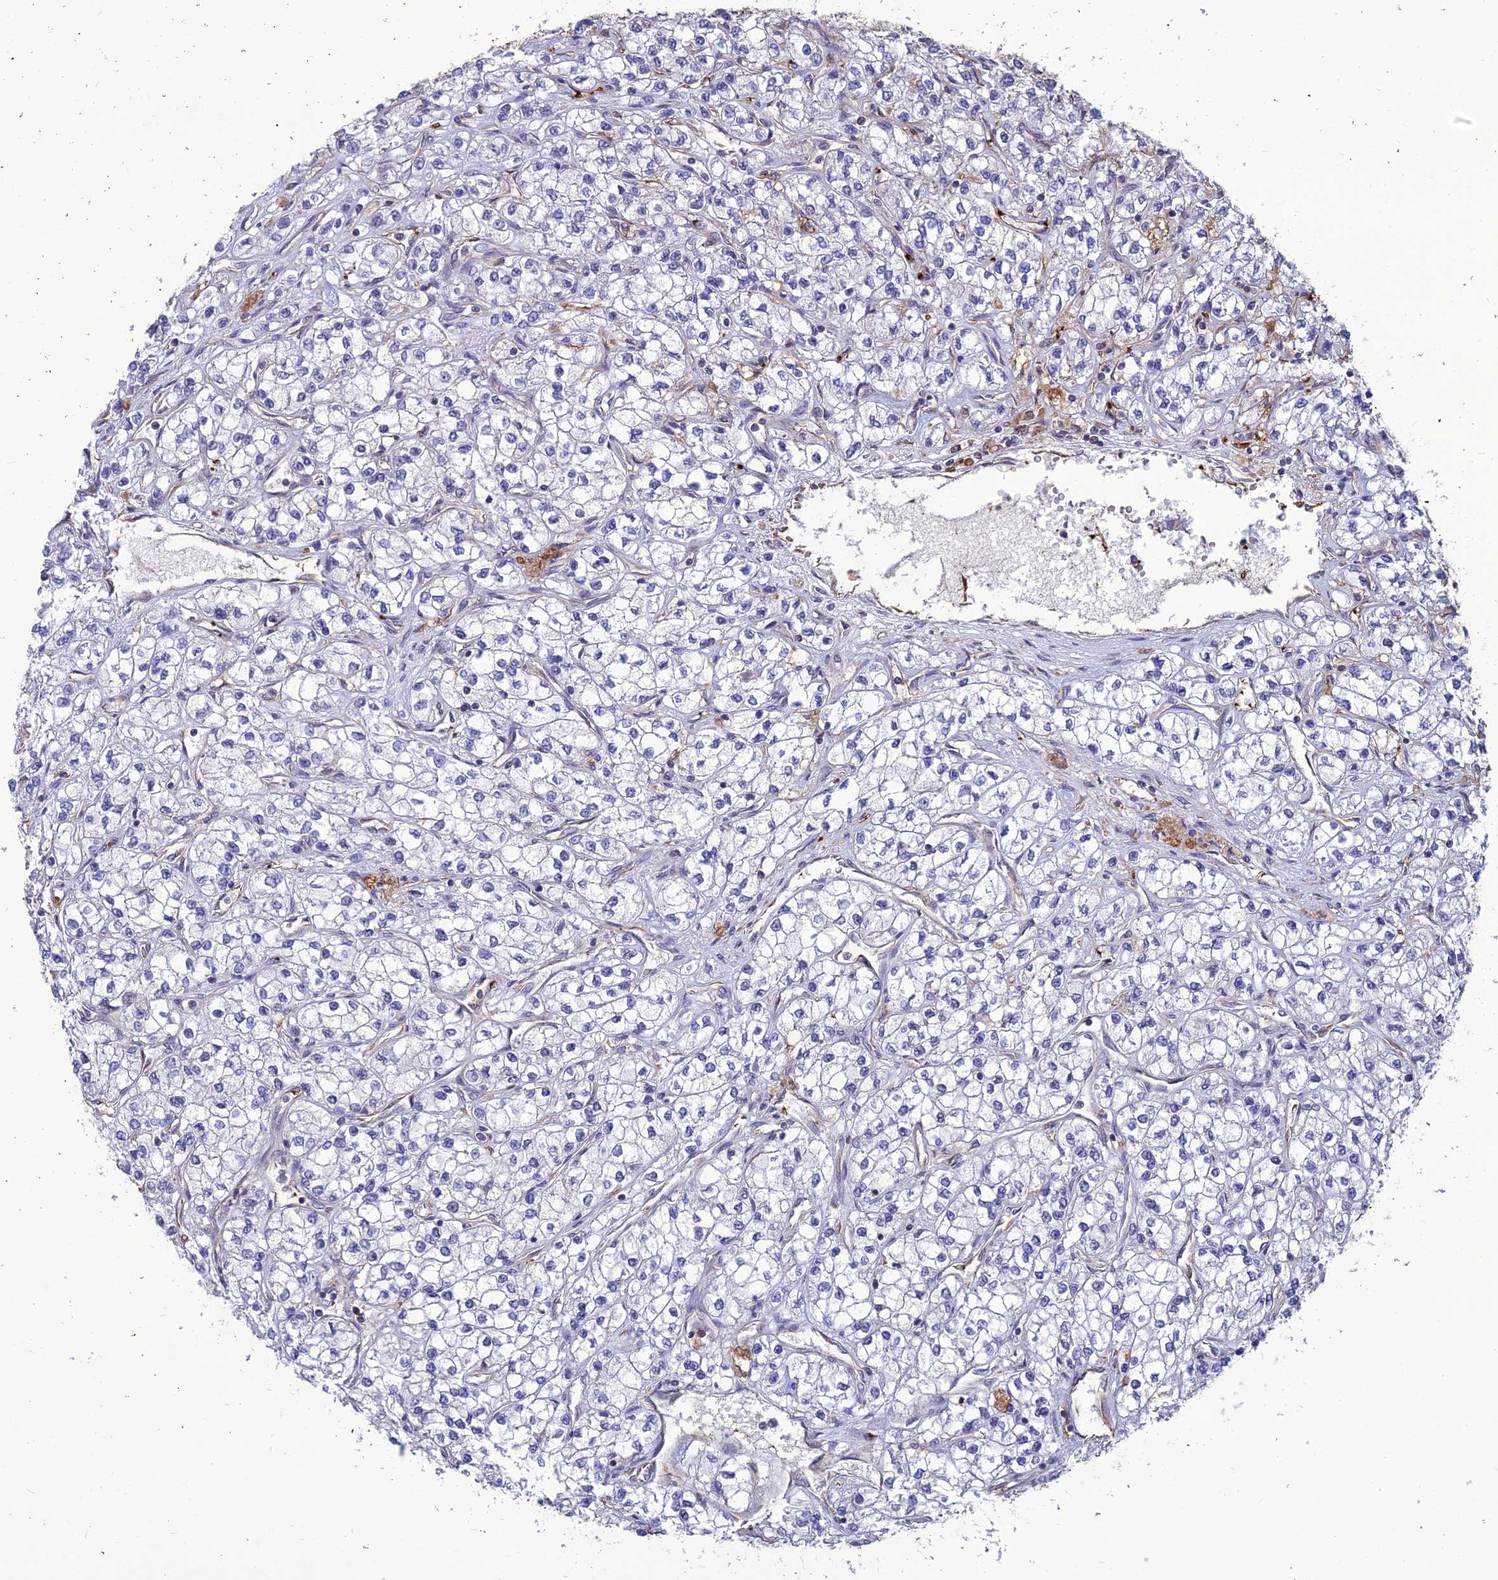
{"staining": {"intensity": "weak", "quantity": "<25%", "location": "cytoplasmic/membranous"}, "tissue": "renal cancer", "cell_type": "Tumor cells", "image_type": "cancer", "snomed": [{"axis": "morphology", "description": "Adenocarcinoma, NOS"}, {"axis": "topography", "description": "Kidney"}], "caption": "Tumor cells show no significant protein positivity in renal adenocarcinoma.", "gene": "PSMD11", "patient": {"sex": "male", "age": 80}}